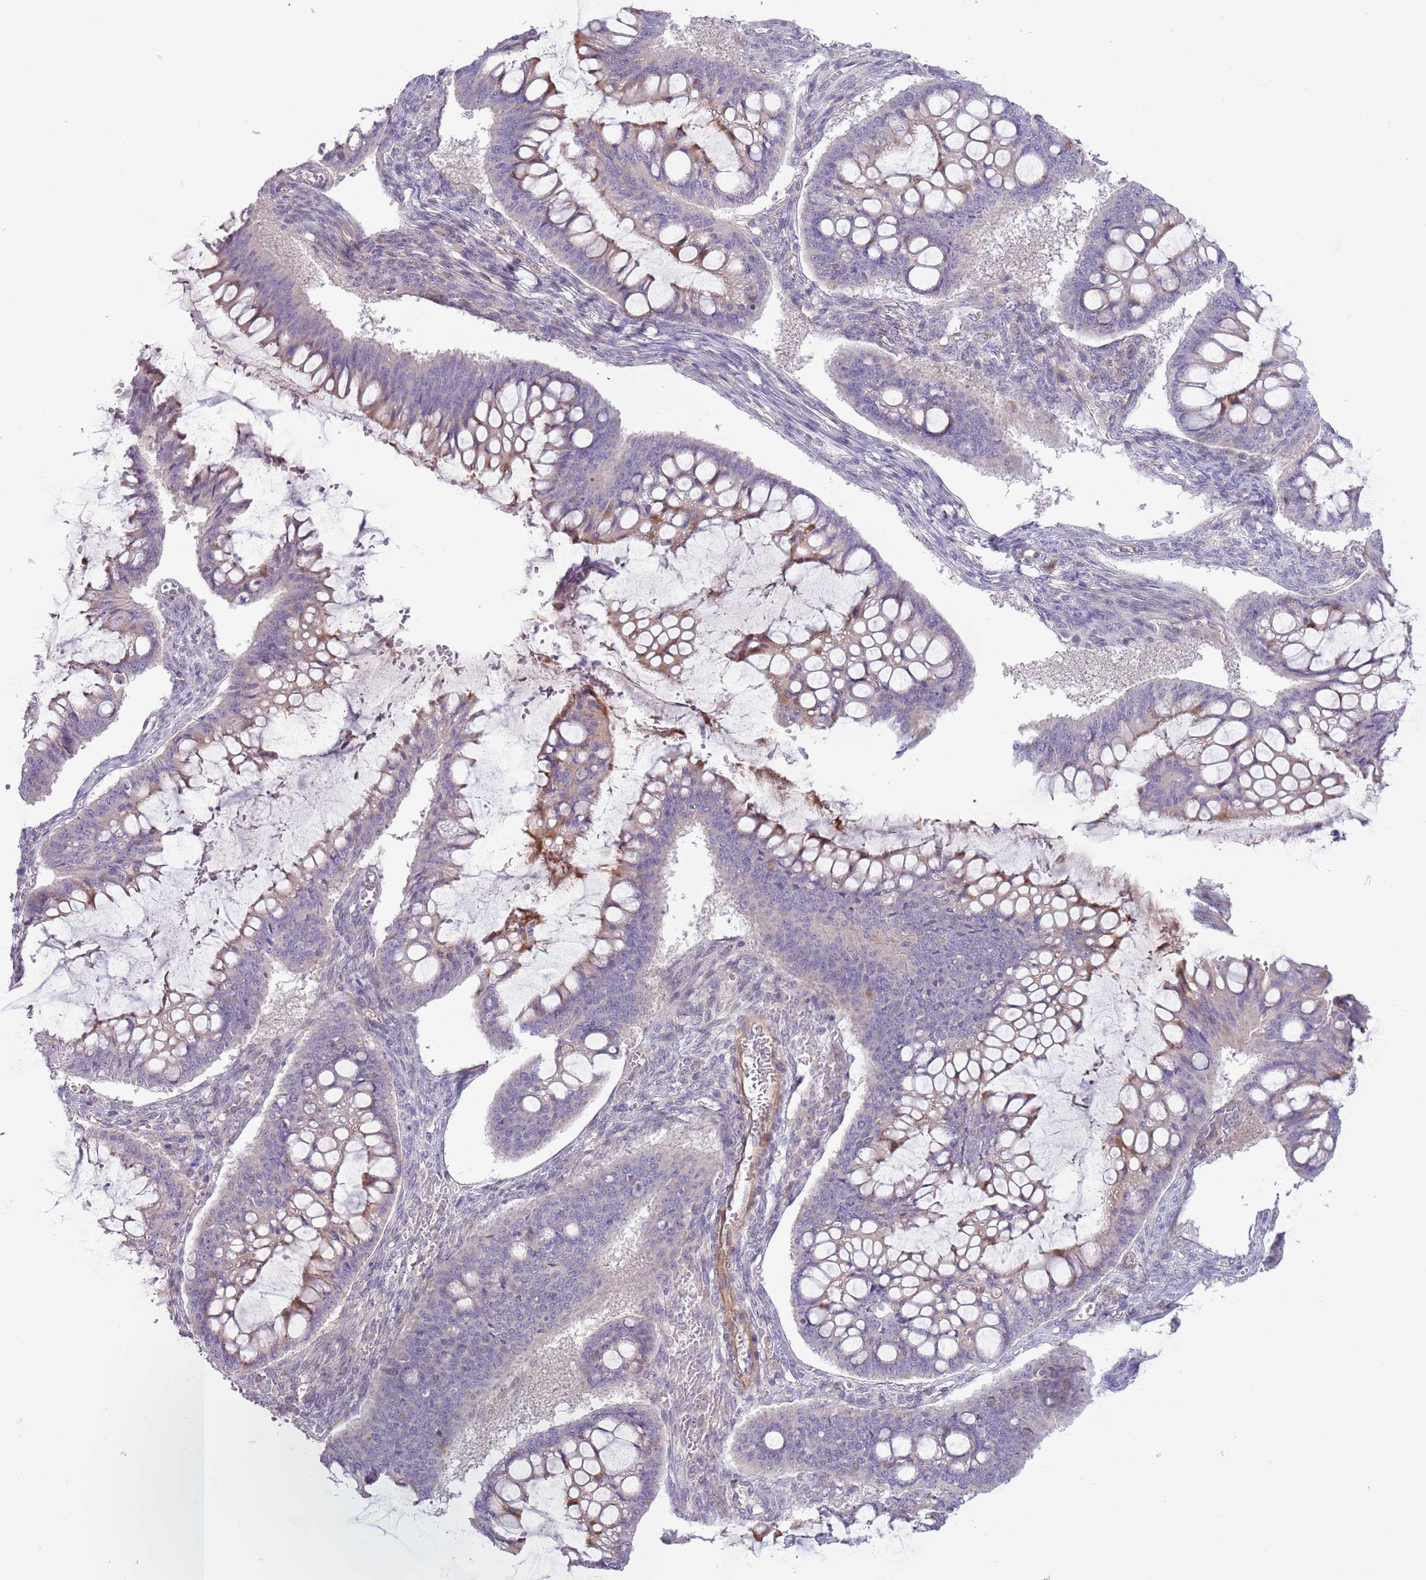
{"staining": {"intensity": "weak", "quantity": "<25%", "location": "cytoplasmic/membranous"}, "tissue": "ovarian cancer", "cell_type": "Tumor cells", "image_type": "cancer", "snomed": [{"axis": "morphology", "description": "Cystadenocarcinoma, mucinous, NOS"}, {"axis": "topography", "description": "Ovary"}], "caption": "Immunohistochemistry image of neoplastic tissue: human ovarian cancer stained with DAB (3,3'-diaminobenzidine) reveals no significant protein expression in tumor cells.", "gene": "MRO", "patient": {"sex": "female", "age": 73}}